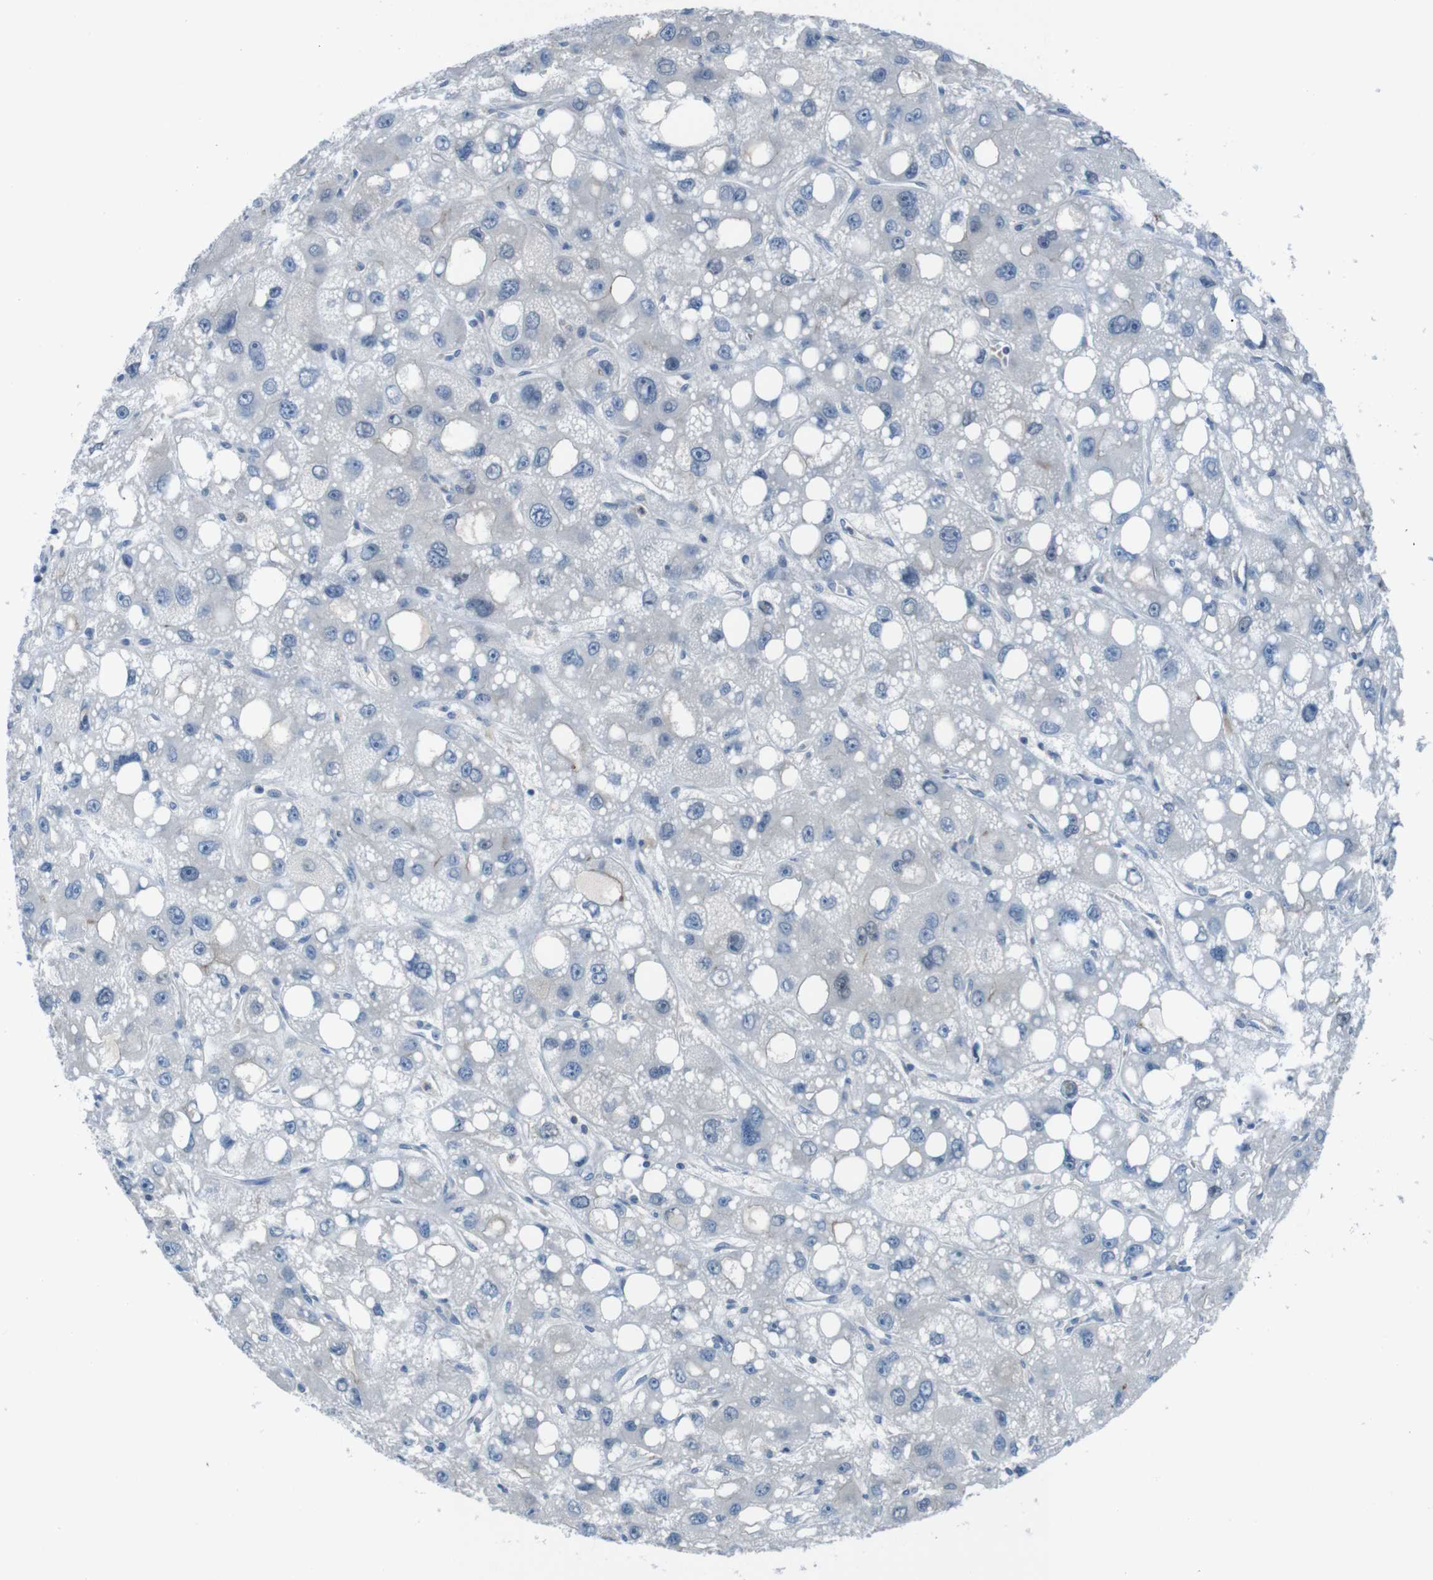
{"staining": {"intensity": "negative", "quantity": "none", "location": "none"}, "tissue": "liver cancer", "cell_type": "Tumor cells", "image_type": "cancer", "snomed": [{"axis": "morphology", "description": "Carcinoma, Hepatocellular, NOS"}, {"axis": "topography", "description": "Liver"}], "caption": "A high-resolution photomicrograph shows immunohistochemistry staining of liver hepatocellular carcinoma, which reveals no significant positivity in tumor cells. The staining was performed using DAB (3,3'-diaminobenzidine) to visualize the protein expression in brown, while the nuclei were stained in blue with hematoxylin (Magnification: 20x).", "gene": "NANOS2", "patient": {"sex": "male", "age": 55}}